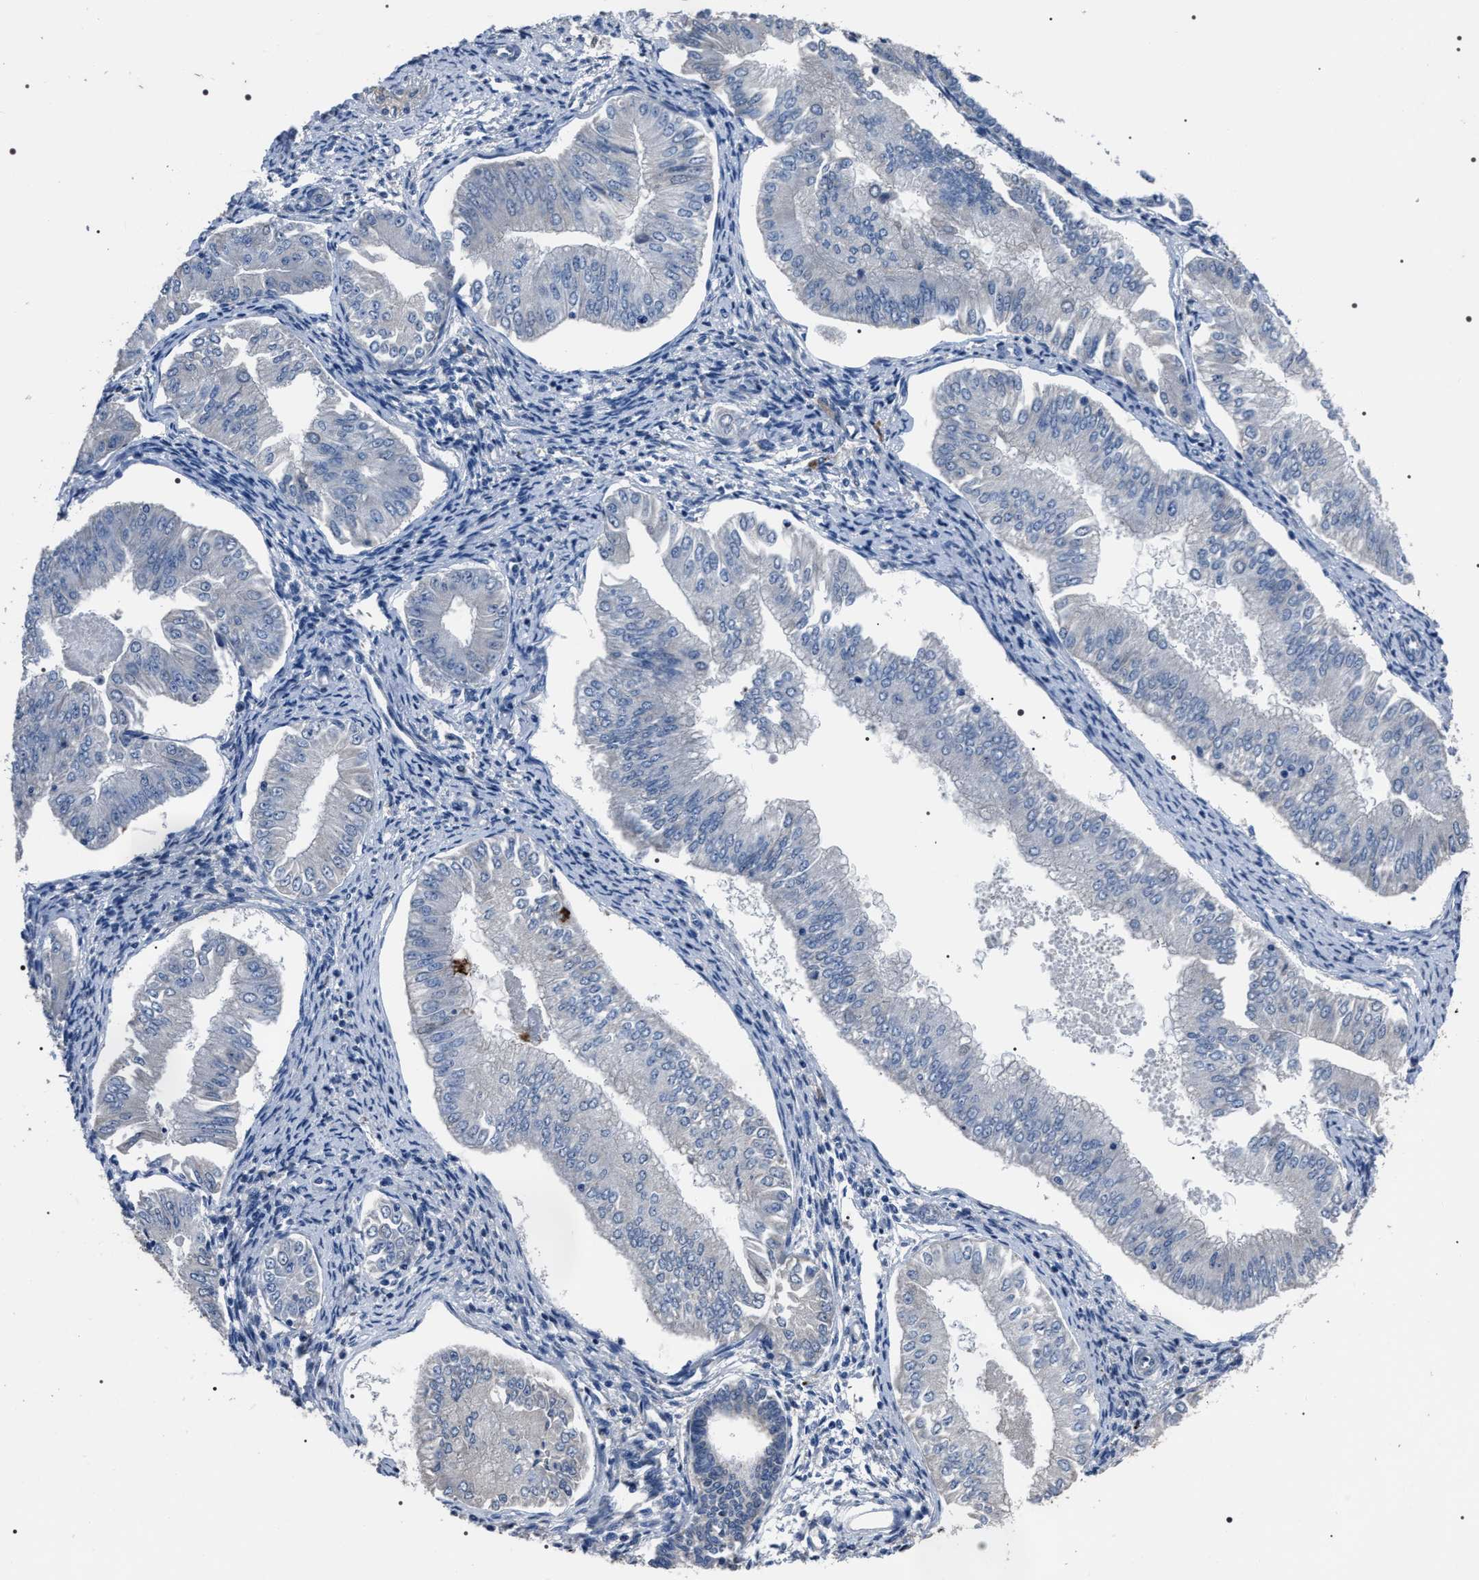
{"staining": {"intensity": "negative", "quantity": "none", "location": "none"}, "tissue": "endometrial cancer", "cell_type": "Tumor cells", "image_type": "cancer", "snomed": [{"axis": "morphology", "description": "Normal tissue, NOS"}, {"axis": "morphology", "description": "Adenocarcinoma, NOS"}, {"axis": "topography", "description": "Endometrium"}], "caption": "Tumor cells are negative for brown protein staining in endometrial cancer (adenocarcinoma).", "gene": "TRIM54", "patient": {"sex": "female", "age": 53}}